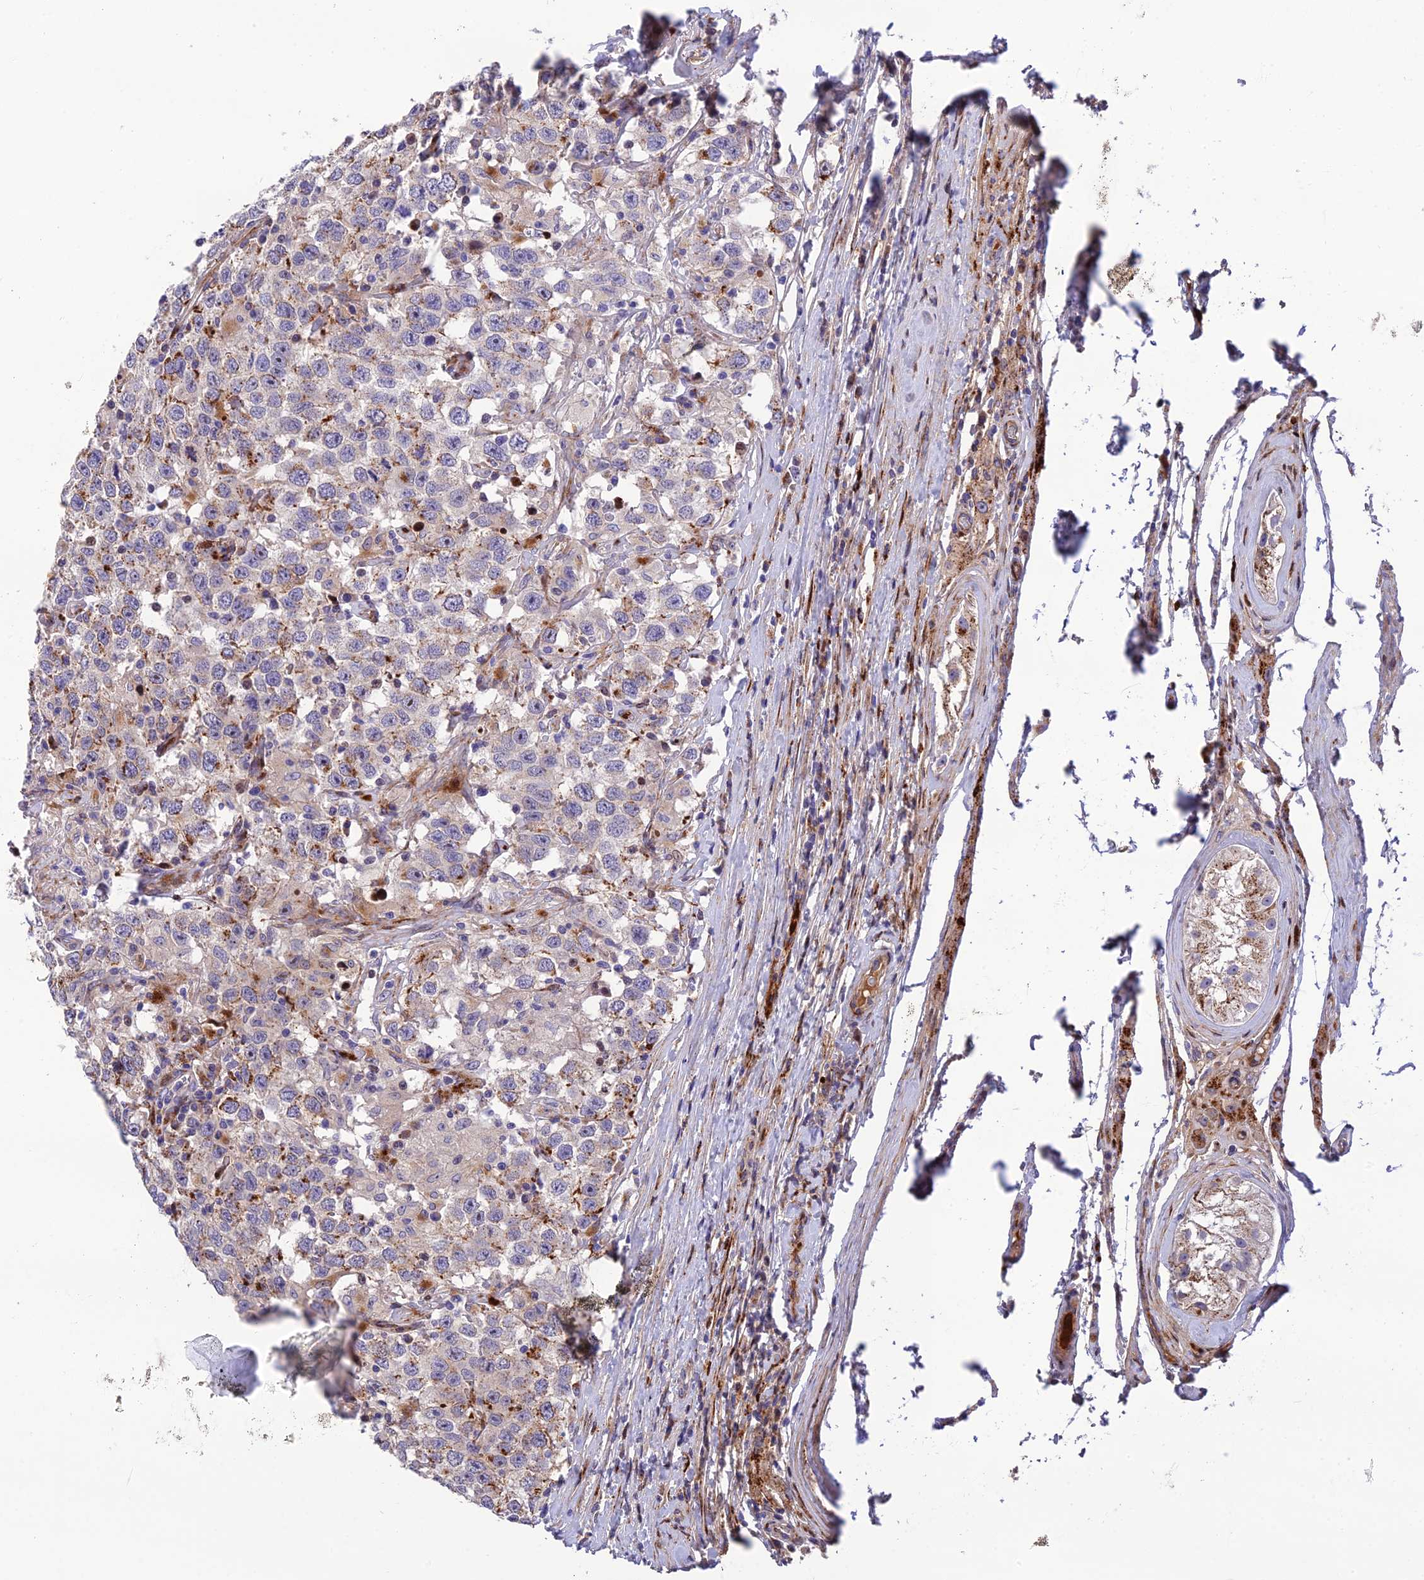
{"staining": {"intensity": "moderate", "quantity": "25%-75%", "location": "cytoplasmic/membranous"}, "tissue": "testis cancer", "cell_type": "Tumor cells", "image_type": "cancer", "snomed": [{"axis": "morphology", "description": "Seminoma, NOS"}, {"axis": "topography", "description": "Testis"}], "caption": "Immunohistochemical staining of human testis cancer (seminoma) displays moderate cytoplasmic/membranous protein expression in approximately 25%-75% of tumor cells.", "gene": "CPSF4L", "patient": {"sex": "male", "age": 41}}